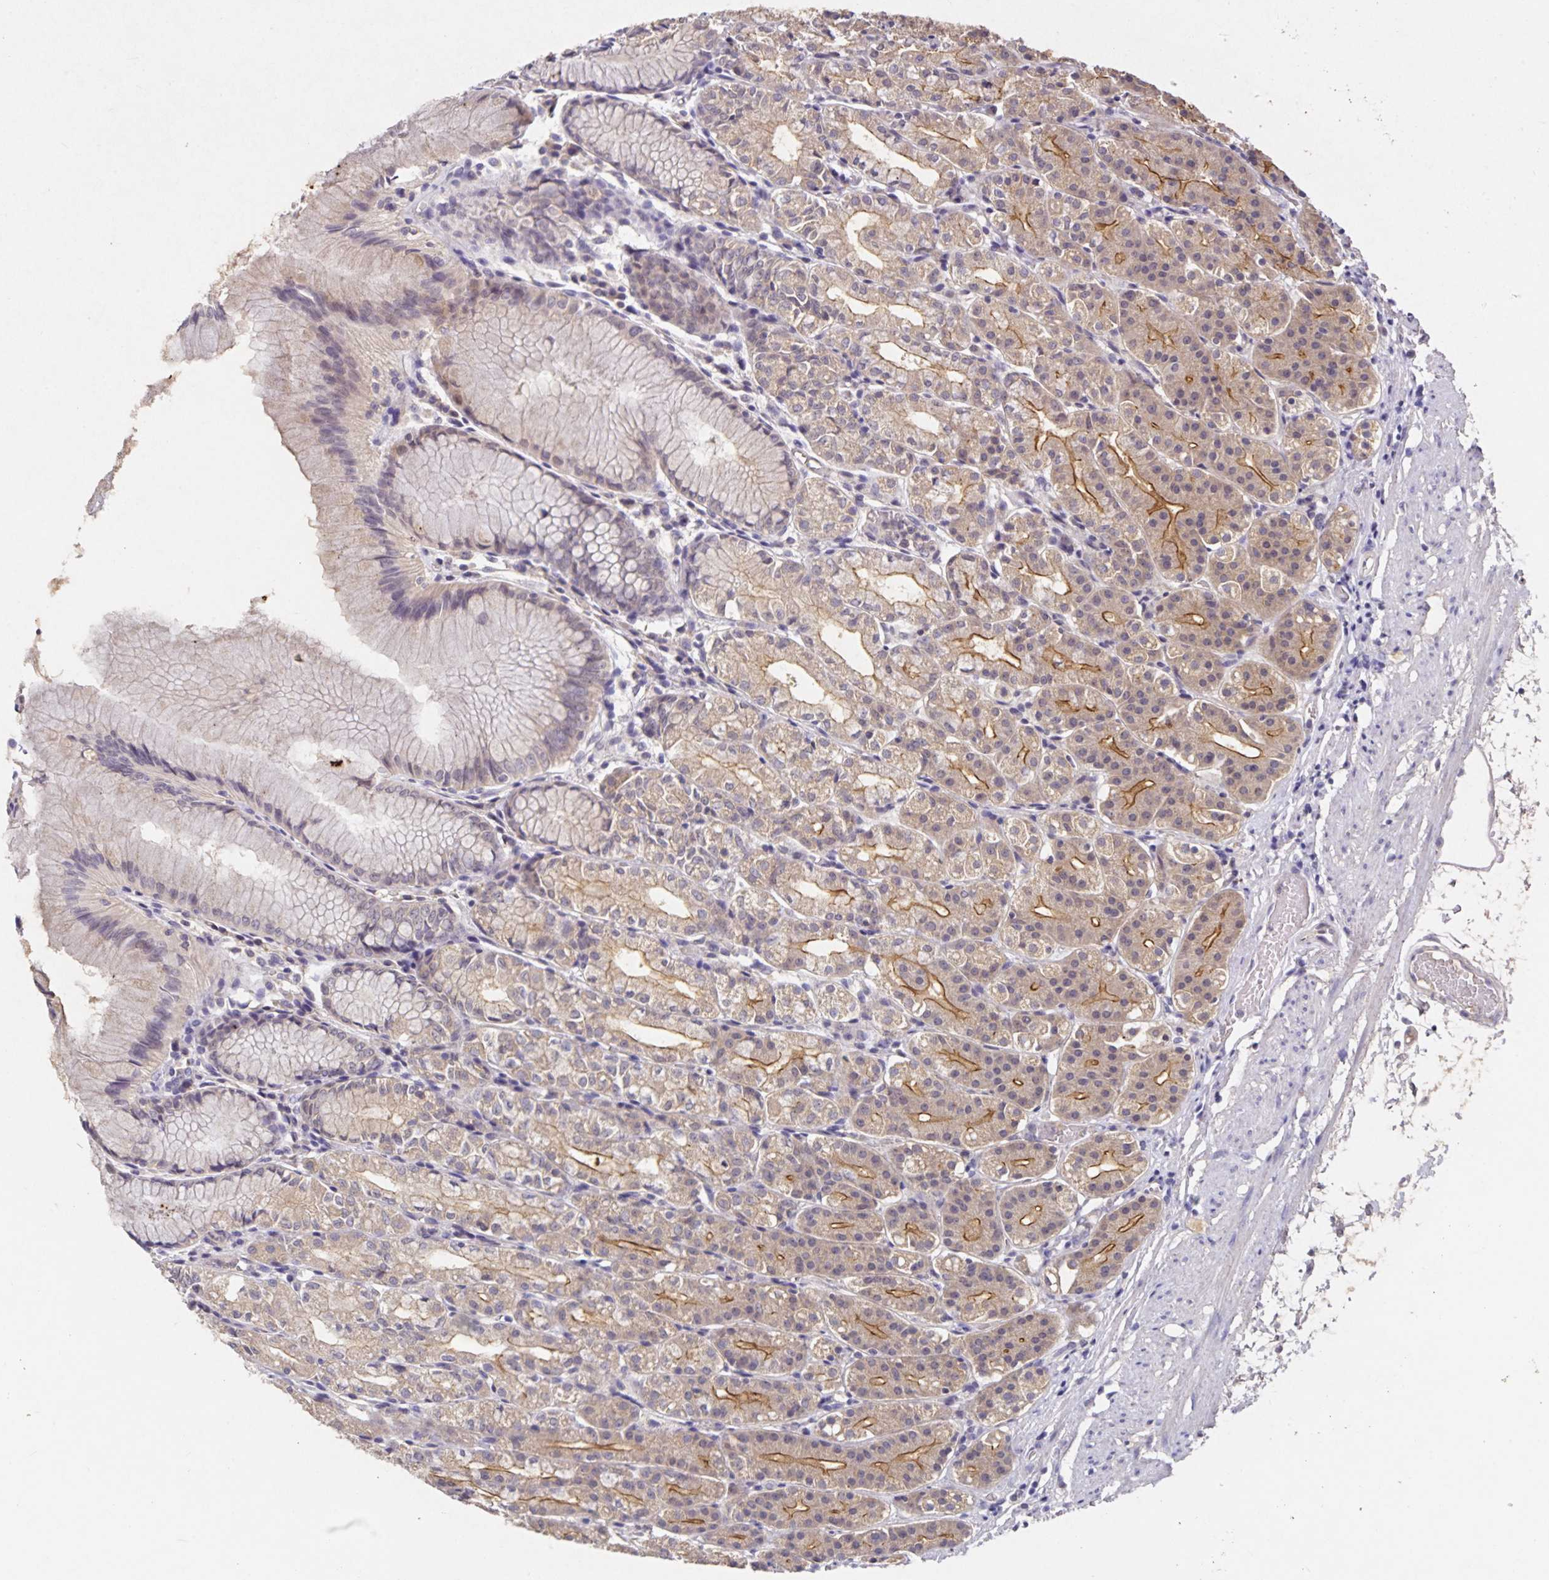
{"staining": {"intensity": "moderate", "quantity": "25%-75%", "location": "cytoplasmic/membranous"}, "tissue": "stomach", "cell_type": "Glandular cells", "image_type": "normal", "snomed": [{"axis": "morphology", "description": "Normal tissue, NOS"}, {"axis": "topography", "description": "Stomach"}], "caption": "This histopathology image shows benign stomach stained with immunohistochemistry to label a protein in brown. The cytoplasmic/membranous of glandular cells show moderate positivity for the protein. Nuclei are counter-stained blue.", "gene": "HEPN1", "patient": {"sex": "female", "age": 57}}